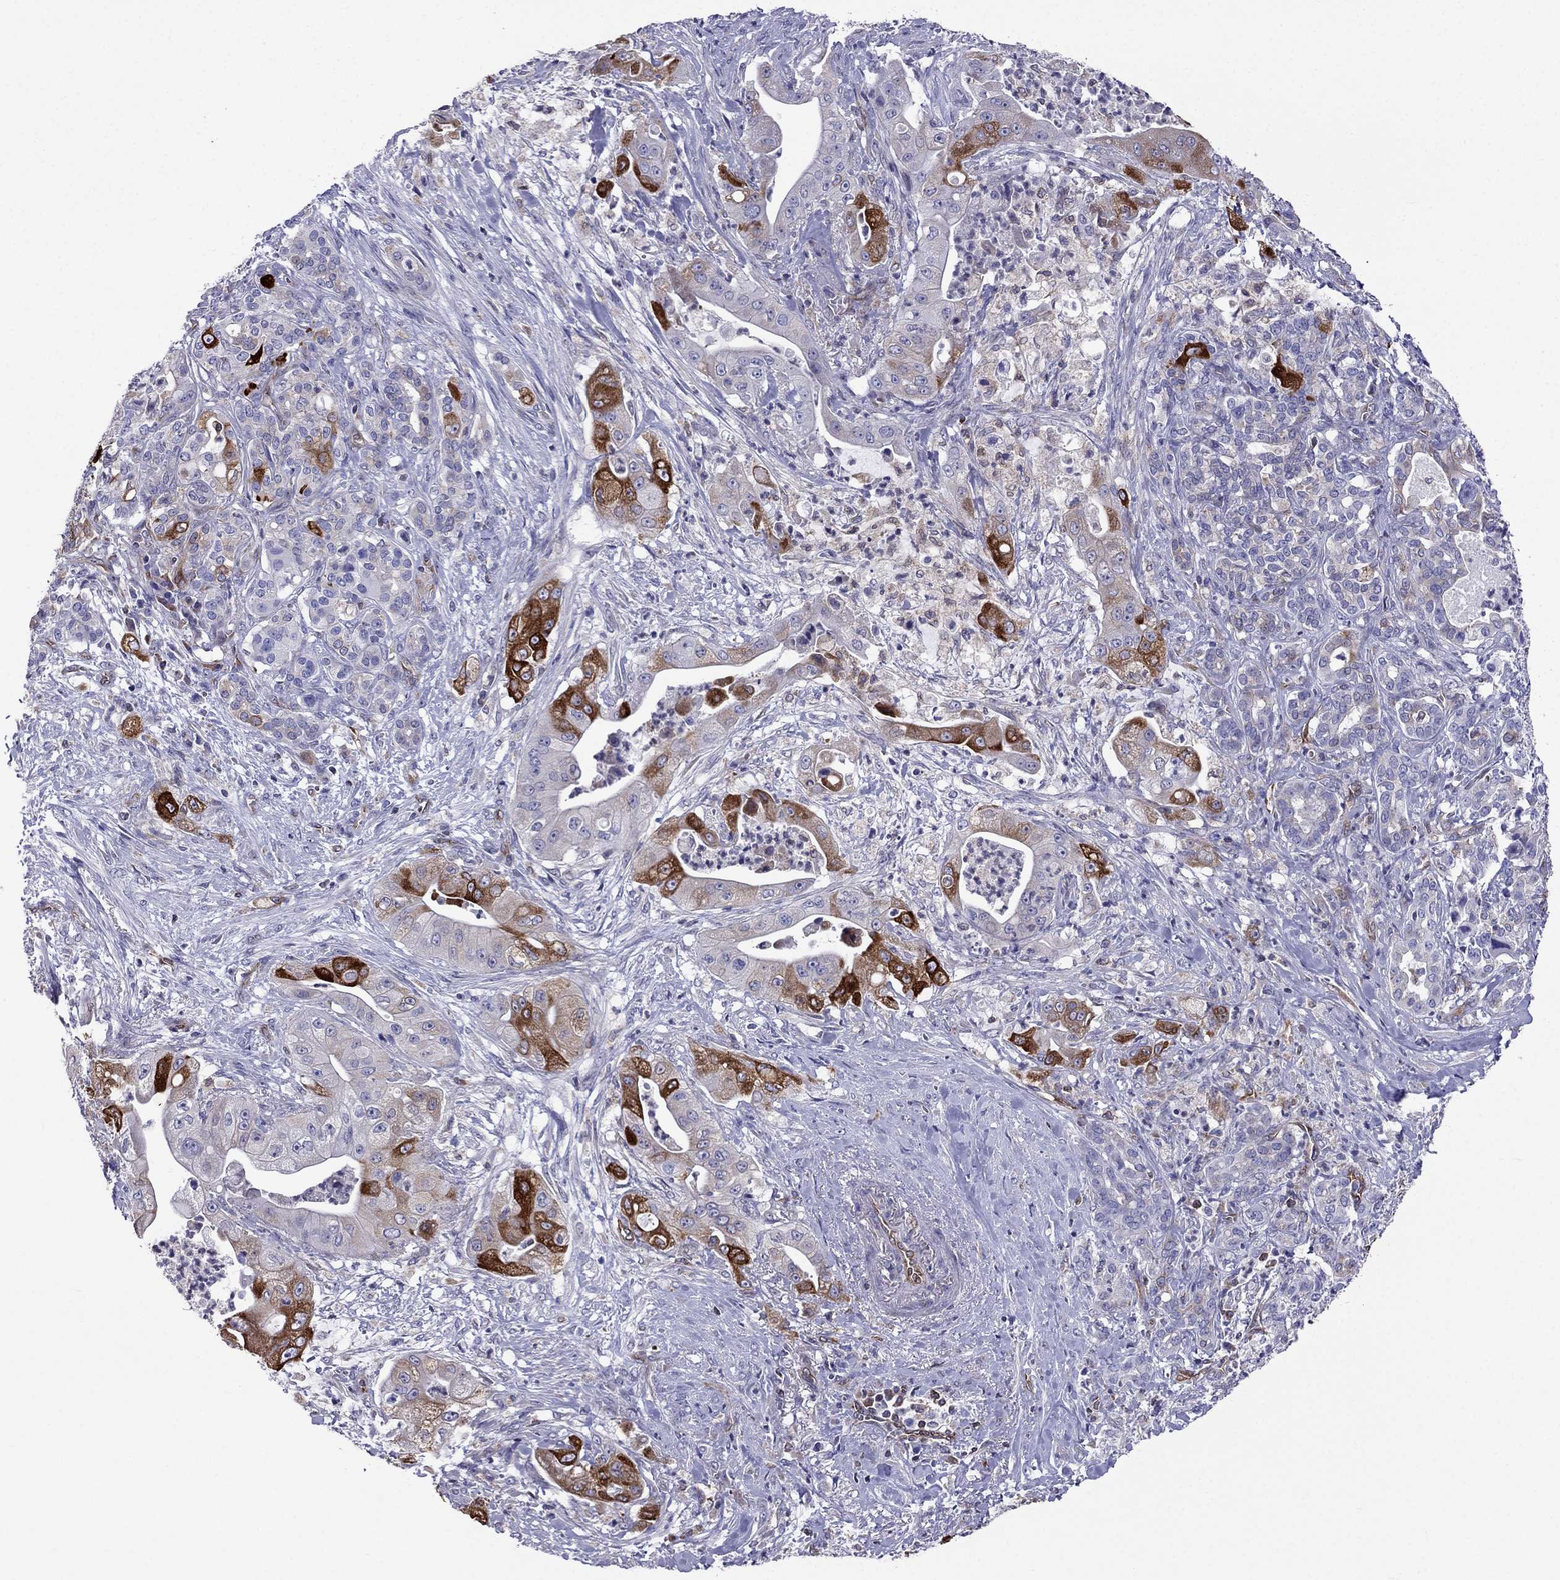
{"staining": {"intensity": "strong", "quantity": "<25%", "location": "cytoplasmic/membranous"}, "tissue": "pancreatic cancer", "cell_type": "Tumor cells", "image_type": "cancer", "snomed": [{"axis": "morphology", "description": "Normal tissue, NOS"}, {"axis": "morphology", "description": "Inflammation, NOS"}, {"axis": "morphology", "description": "Adenocarcinoma, NOS"}, {"axis": "topography", "description": "Pancreas"}], "caption": "A medium amount of strong cytoplasmic/membranous positivity is identified in approximately <25% of tumor cells in pancreatic adenocarcinoma tissue. (DAB IHC, brown staining for protein, blue staining for nuclei).", "gene": "GNAL", "patient": {"sex": "male", "age": 57}}